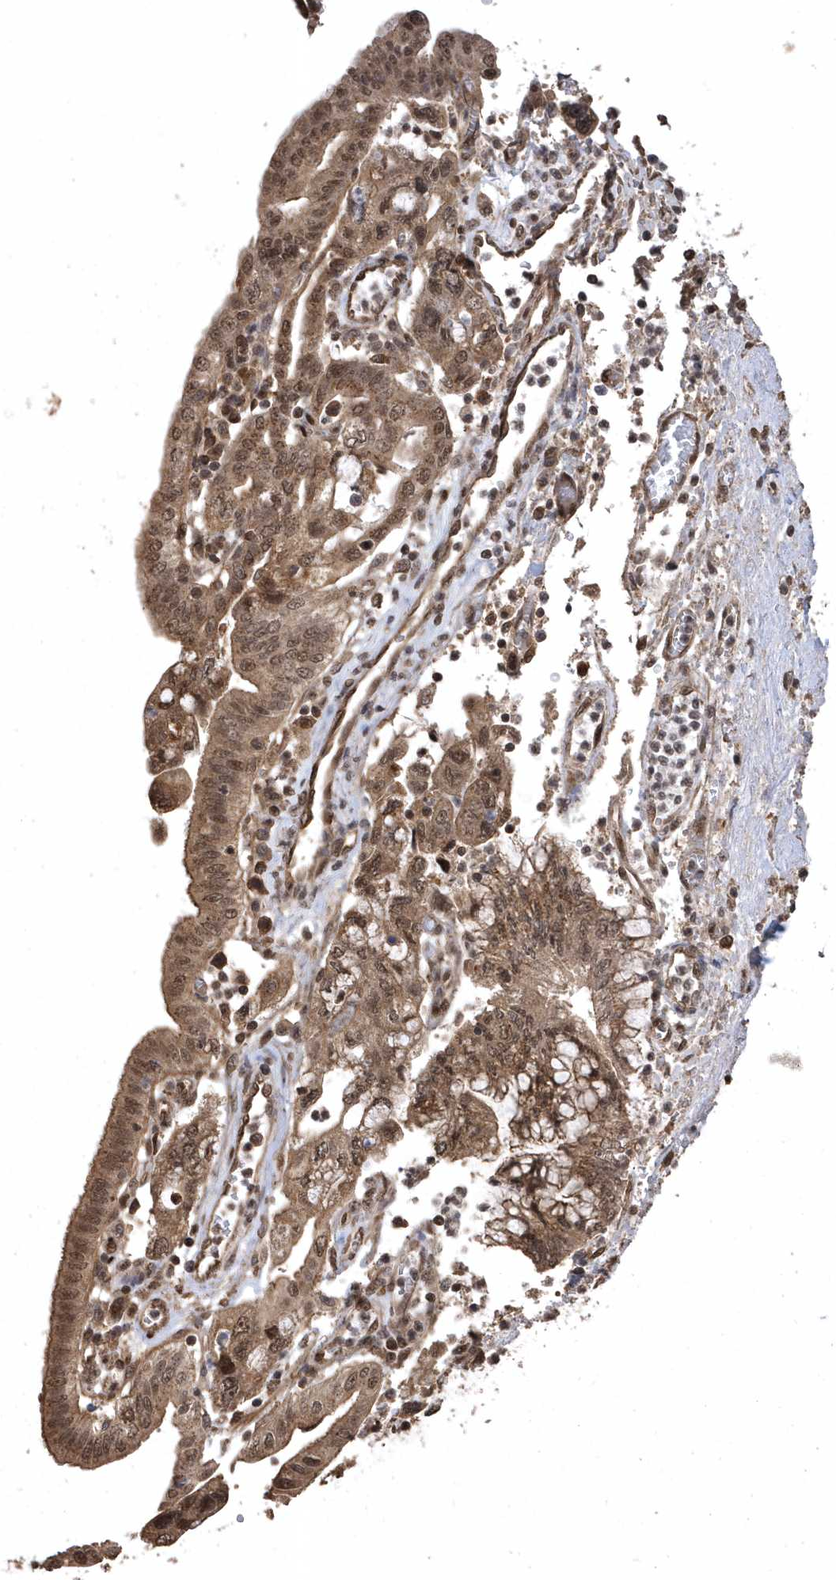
{"staining": {"intensity": "moderate", "quantity": ">75%", "location": "cytoplasmic/membranous,nuclear"}, "tissue": "pancreatic cancer", "cell_type": "Tumor cells", "image_type": "cancer", "snomed": [{"axis": "morphology", "description": "Adenocarcinoma, NOS"}, {"axis": "topography", "description": "Pancreas"}], "caption": "Pancreatic cancer tissue exhibits moderate cytoplasmic/membranous and nuclear staining in about >75% of tumor cells", "gene": "INTS12", "patient": {"sex": "female", "age": 73}}